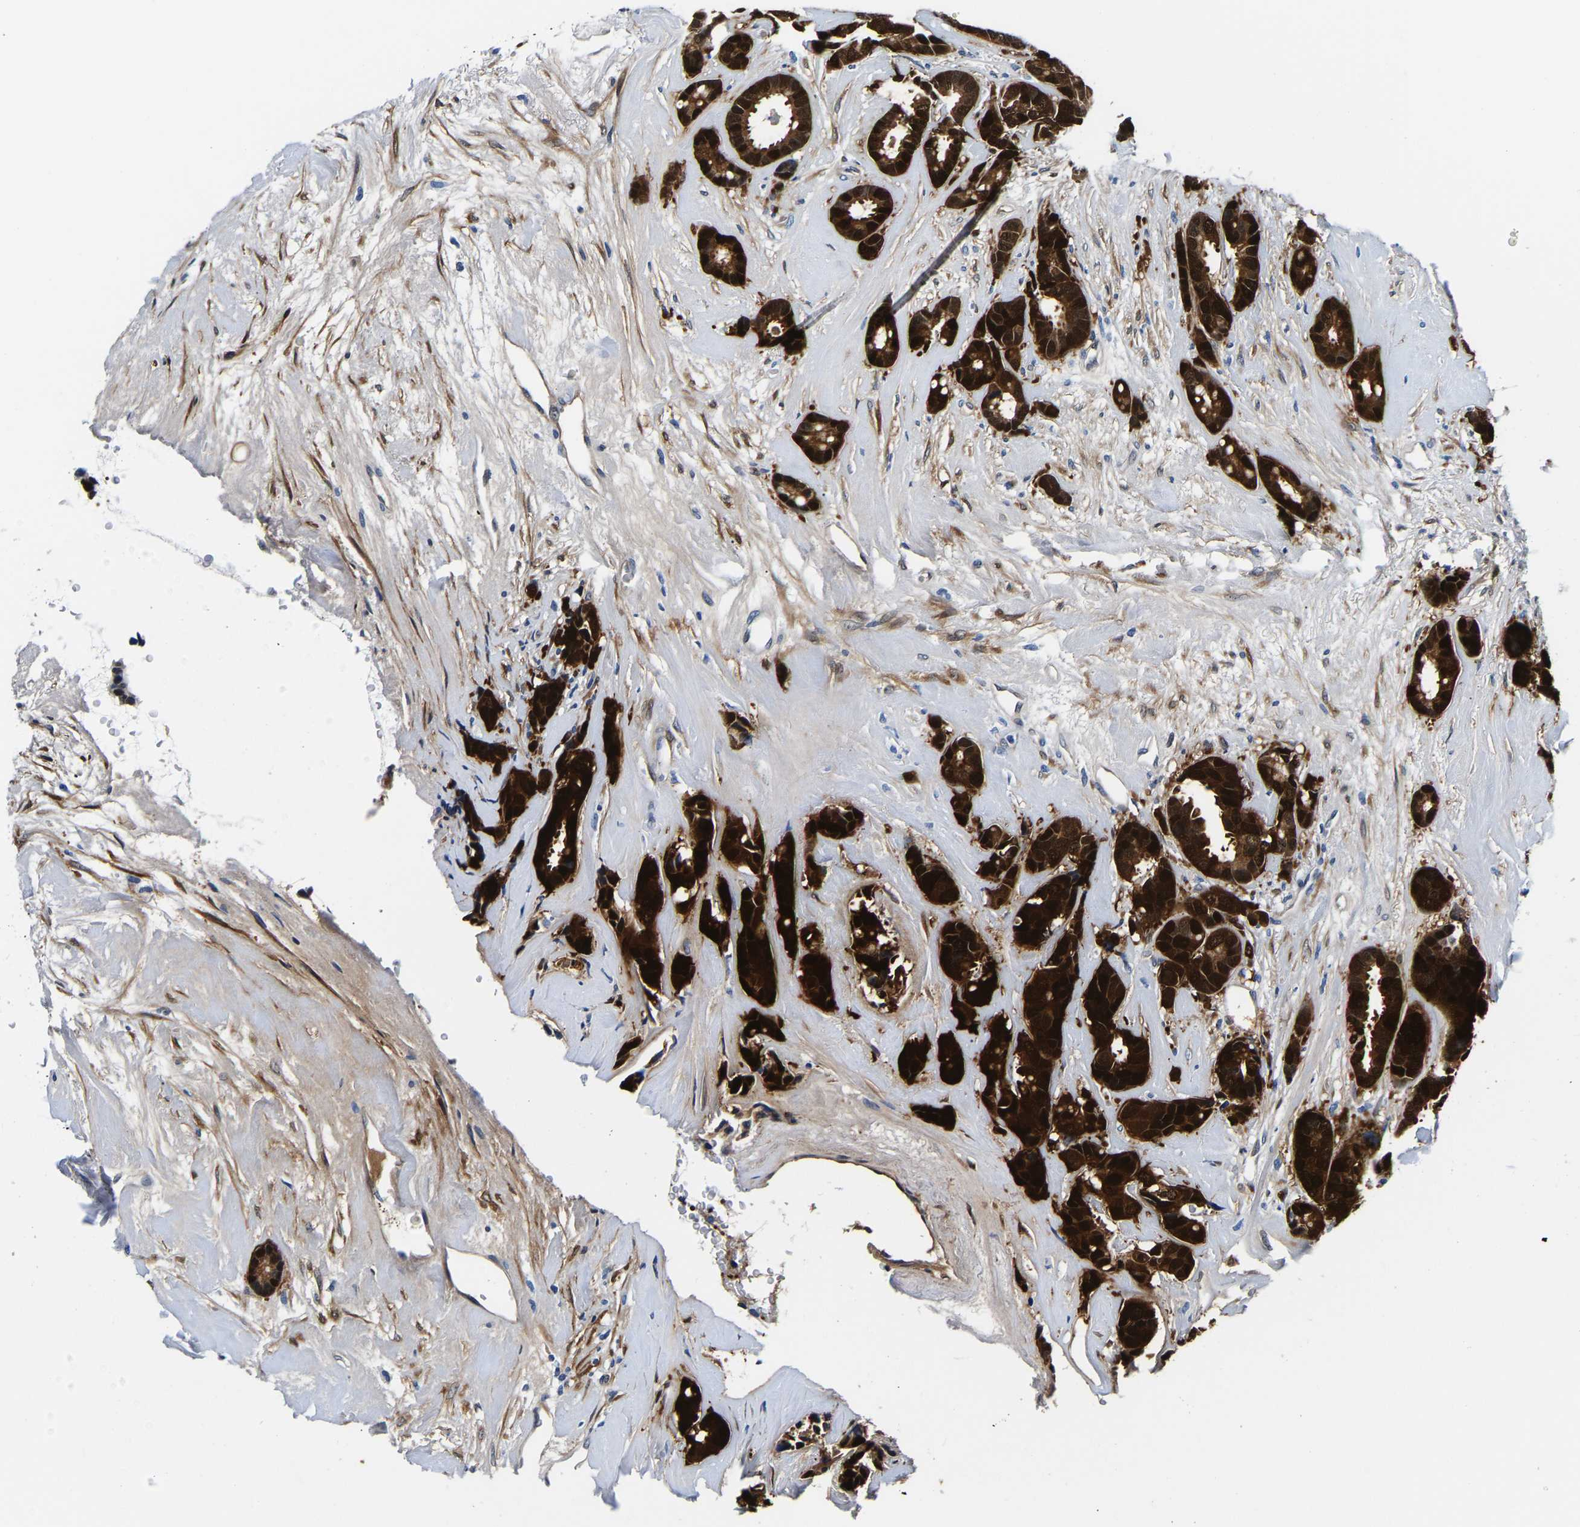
{"staining": {"intensity": "strong", "quantity": ">75%", "location": "cytoplasmic/membranous,nuclear"}, "tissue": "breast cancer", "cell_type": "Tumor cells", "image_type": "cancer", "snomed": [{"axis": "morphology", "description": "Duct carcinoma"}, {"axis": "topography", "description": "Breast"}], "caption": "Immunohistochemical staining of human breast cancer demonstrates strong cytoplasmic/membranous and nuclear protein expression in about >75% of tumor cells.", "gene": "S100A13", "patient": {"sex": "female", "age": 87}}